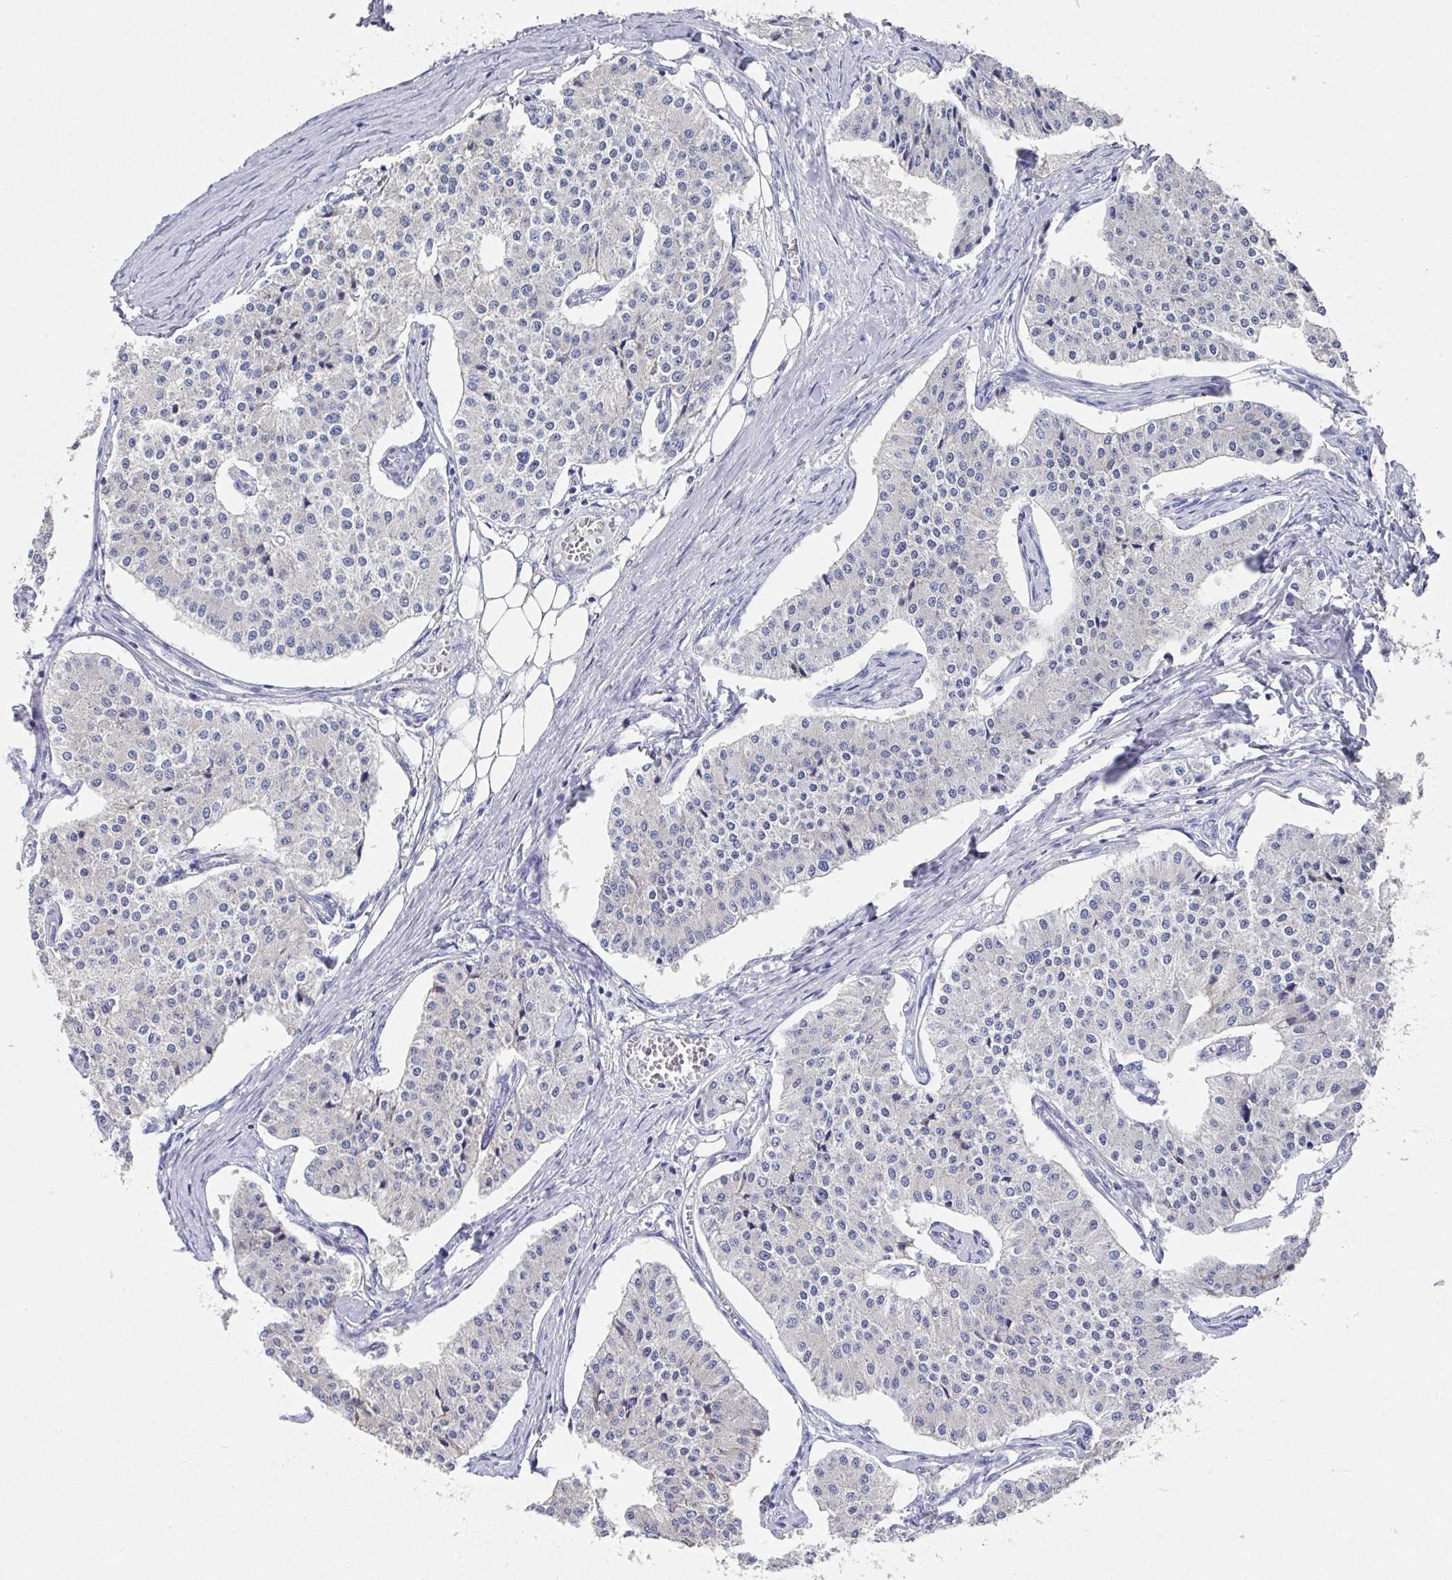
{"staining": {"intensity": "negative", "quantity": "none", "location": "none"}, "tissue": "carcinoid", "cell_type": "Tumor cells", "image_type": "cancer", "snomed": [{"axis": "morphology", "description": "Carcinoid, malignant, NOS"}, {"axis": "topography", "description": "Colon"}], "caption": "Carcinoid stained for a protein using immunohistochemistry (IHC) shows no staining tumor cells.", "gene": "TNFRSF8", "patient": {"sex": "female", "age": 52}}